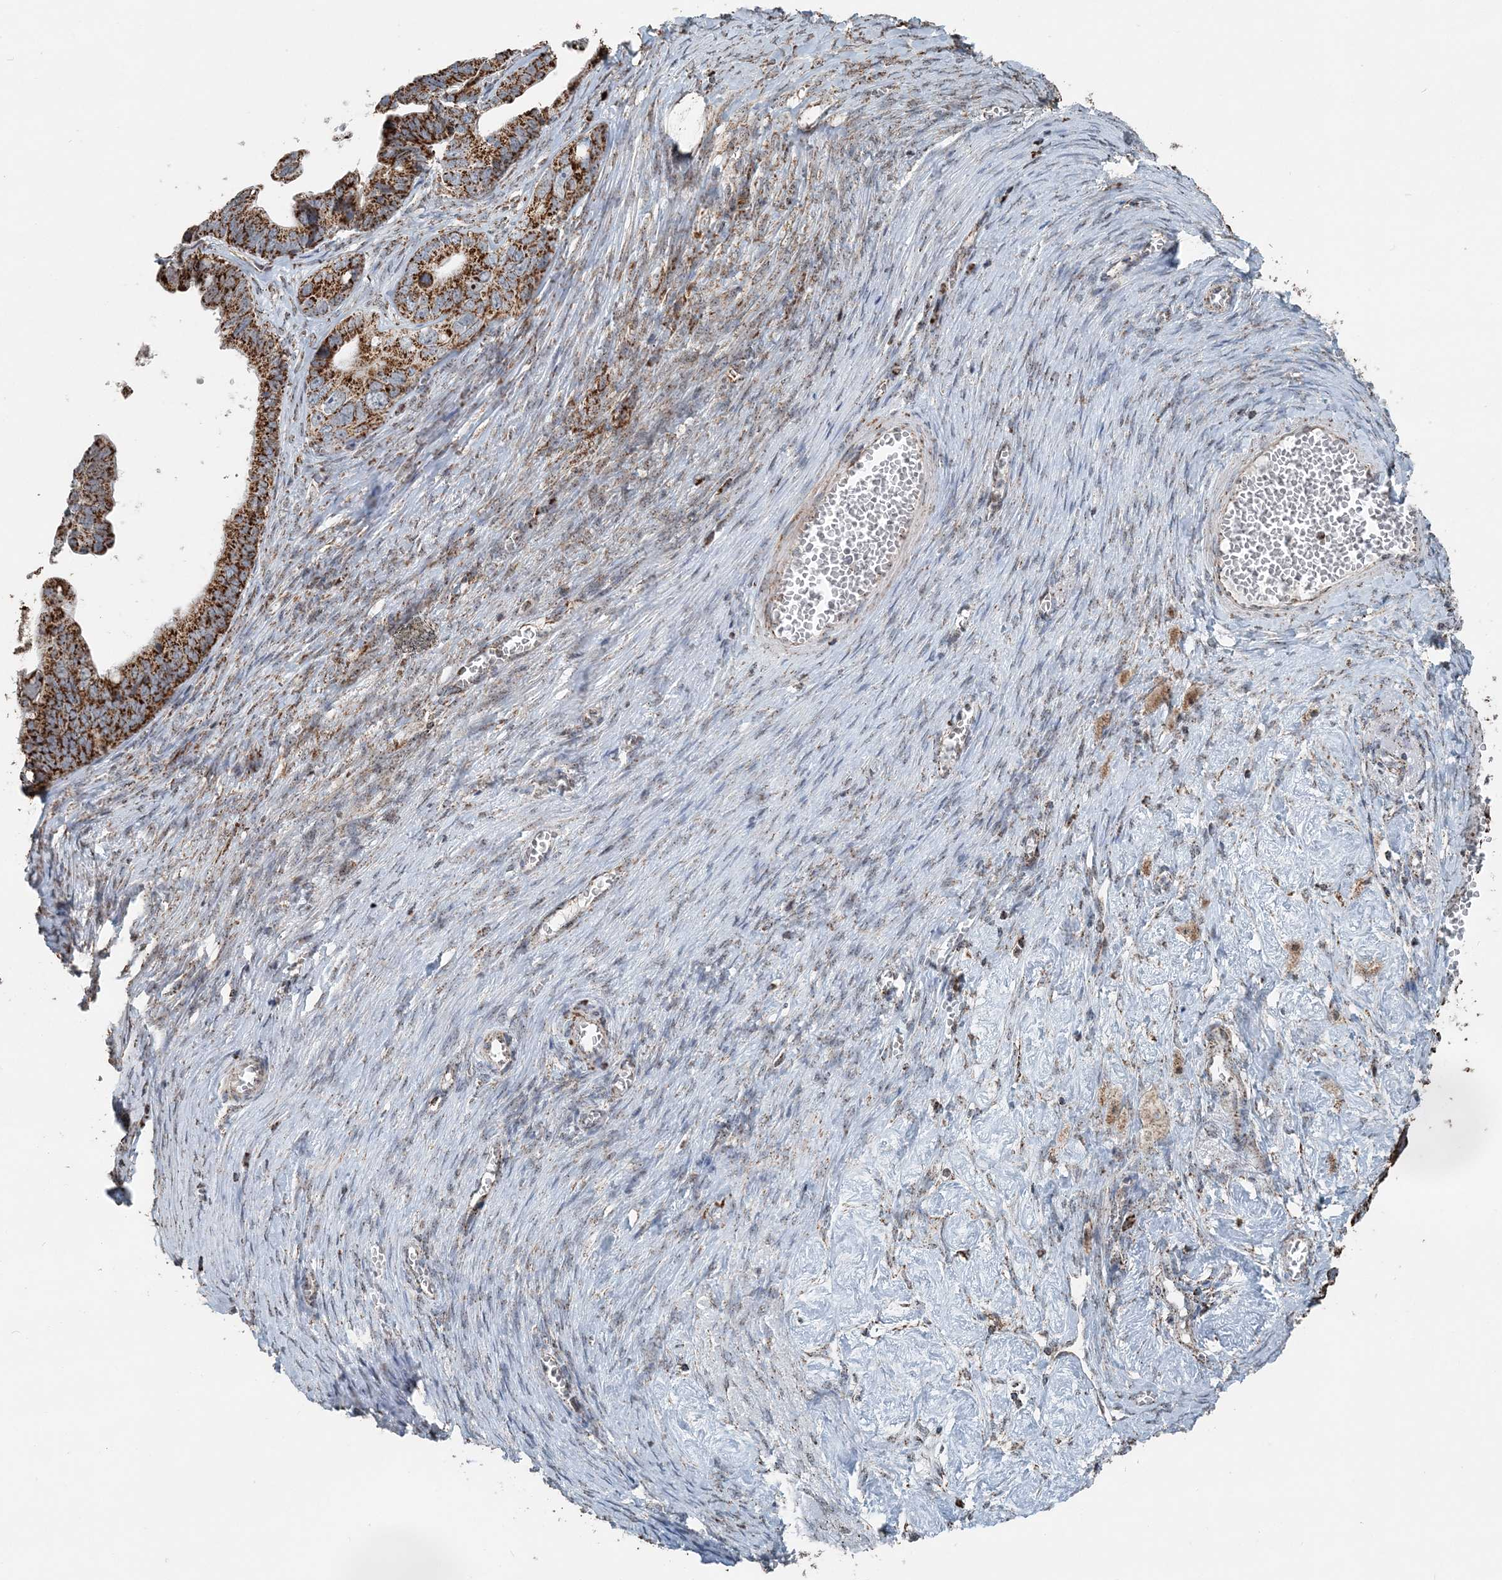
{"staining": {"intensity": "strong", "quantity": ">75%", "location": "cytoplasmic/membranous"}, "tissue": "ovarian cancer", "cell_type": "Tumor cells", "image_type": "cancer", "snomed": [{"axis": "morphology", "description": "Cystadenocarcinoma, serous, NOS"}, {"axis": "topography", "description": "Ovary"}], "caption": "Immunohistochemistry (DAB) staining of ovarian serous cystadenocarcinoma displays strong cytoplasmic/membranous protein staining in about >75% of tumor cells.", "gene": "SUCLG1", "patient": {"sex": "female", "age": 56}}